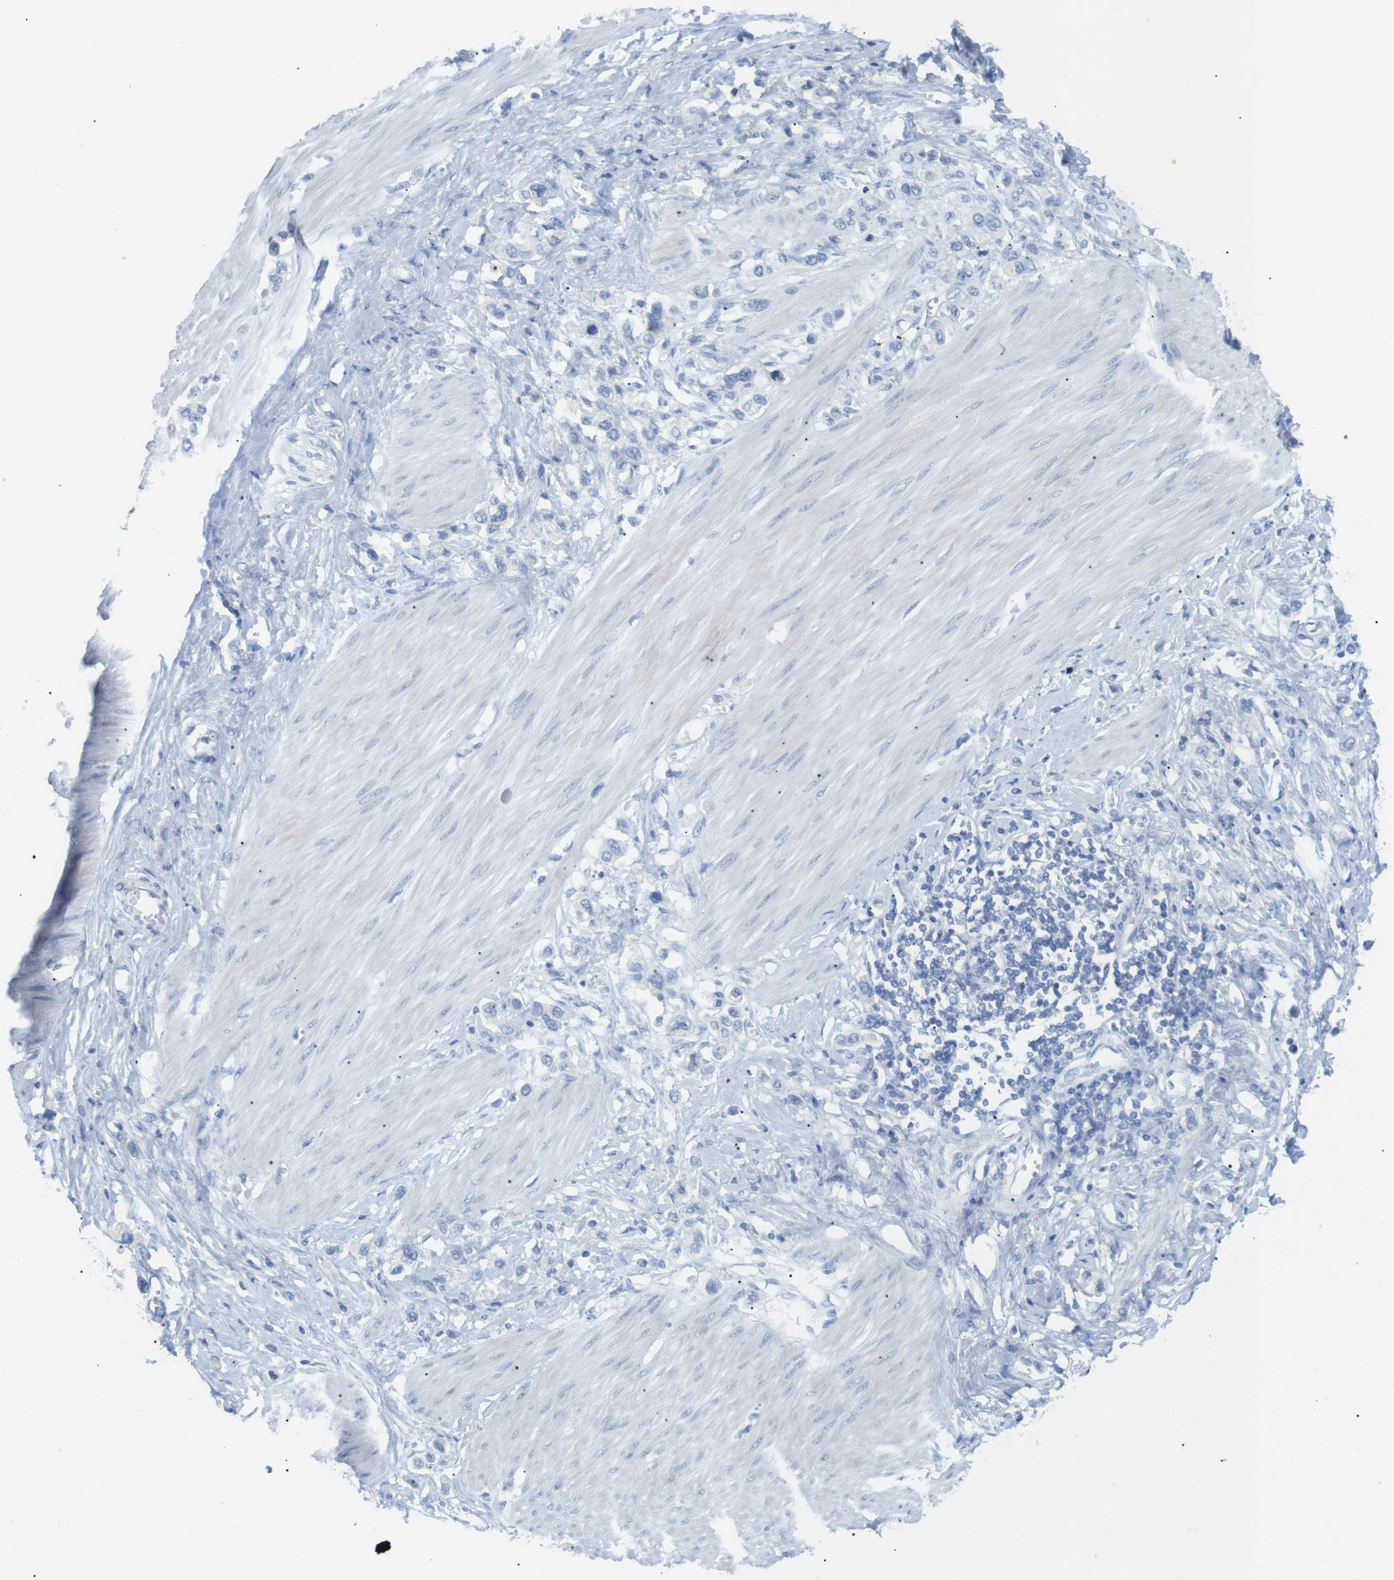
{"staining": {"intensity": "negative", "quantity": "none", "location": "none"}, "tissue": "stomach cancer", "cell_type": "Tumor cells", "image_type": "cancer", "snomed": [{"axis": "morphology", "description": "Adenocarcinoma, NOS"}, {"axis": "topography", "description": "Stomach"}], "caption": "The image reveals no staining of tumor cells in stomach cancer (adenocarcinoma).", "gene": "HBG2", "patient": {"sex": "female", "age": 65}}